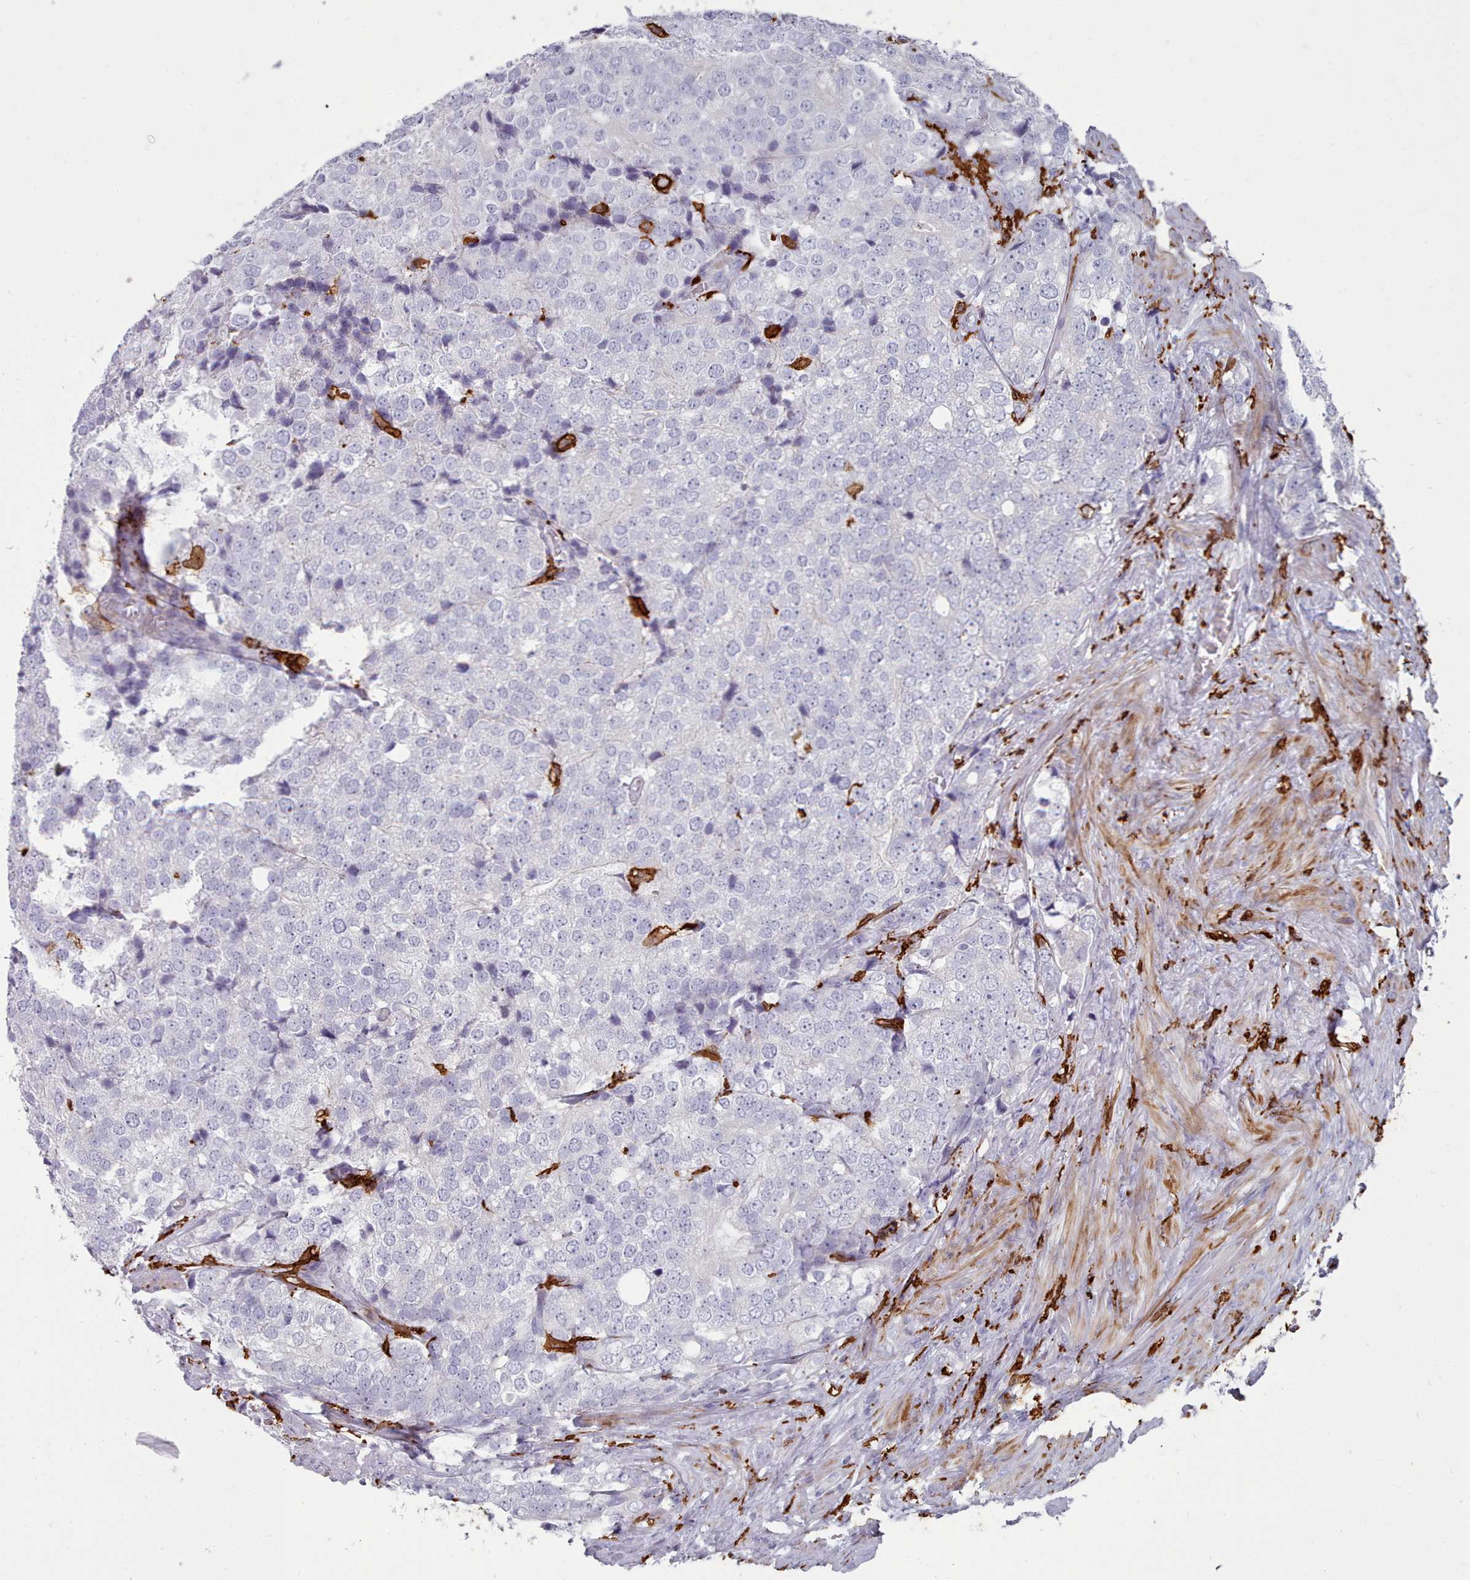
{"staining": {"intensity": "negative", "quantity": "none", "location": "none"}, "tissue": "prostate cancer", "cell_type": "Tumor cells", "image_type": "cancer", "snomed": [{"axis": "morphology", "description": "Adenocarcinoma, High grade"}, {"axis": "topography", "description": "Prostate"}], "caption": "Human prostate cancer stained for a protein using immunohistochemistry exhibits no staining in tumor cells.", "gene": "AIF1", "patient": {"sex": "male", "age": 49}}